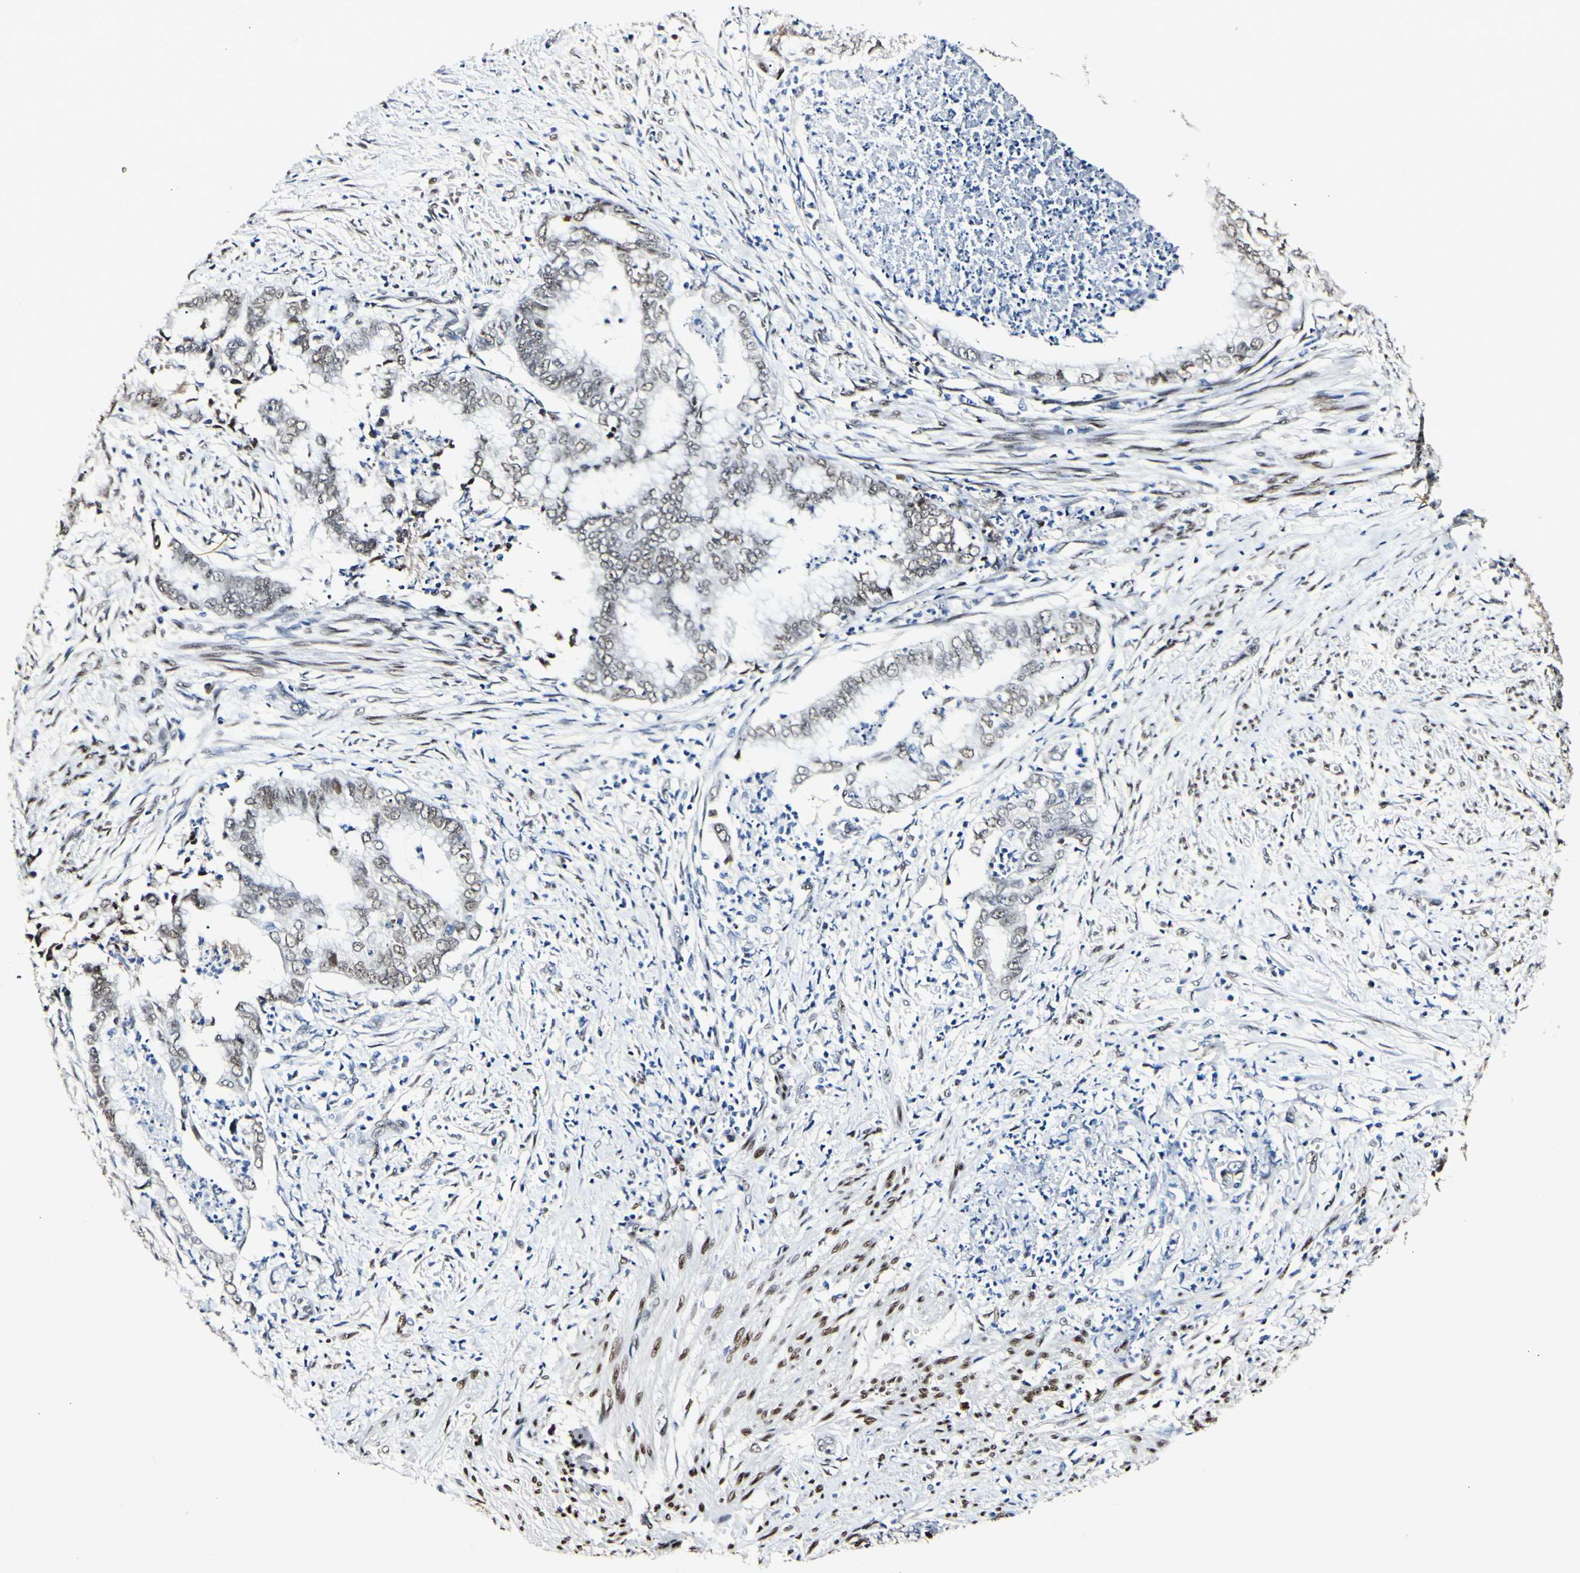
{"staining": {"intensity": "weak", "quantity": "25%-75%", "location": "nuclear"}, "tissue": "endometrial cancer", "cell_type": "Tumor cells", "image_type": "cancer", "snomed": [{"axis": "morphology", "description": "Necrosis, NOS"}, {"axis": "morphology", "description": "Adenocarcinoma, NOS"}, {"axis": "topography", "description": "Endometrium"}], "caption": "A micrograph showing weak nuclear staining in about 25%-75% of tumor cells in endometrial adenocarcinoma, as visualized by brown immunohistochemical staining.", "gene": "NFIA", "patient": {"sex": "female", "age": 79}}